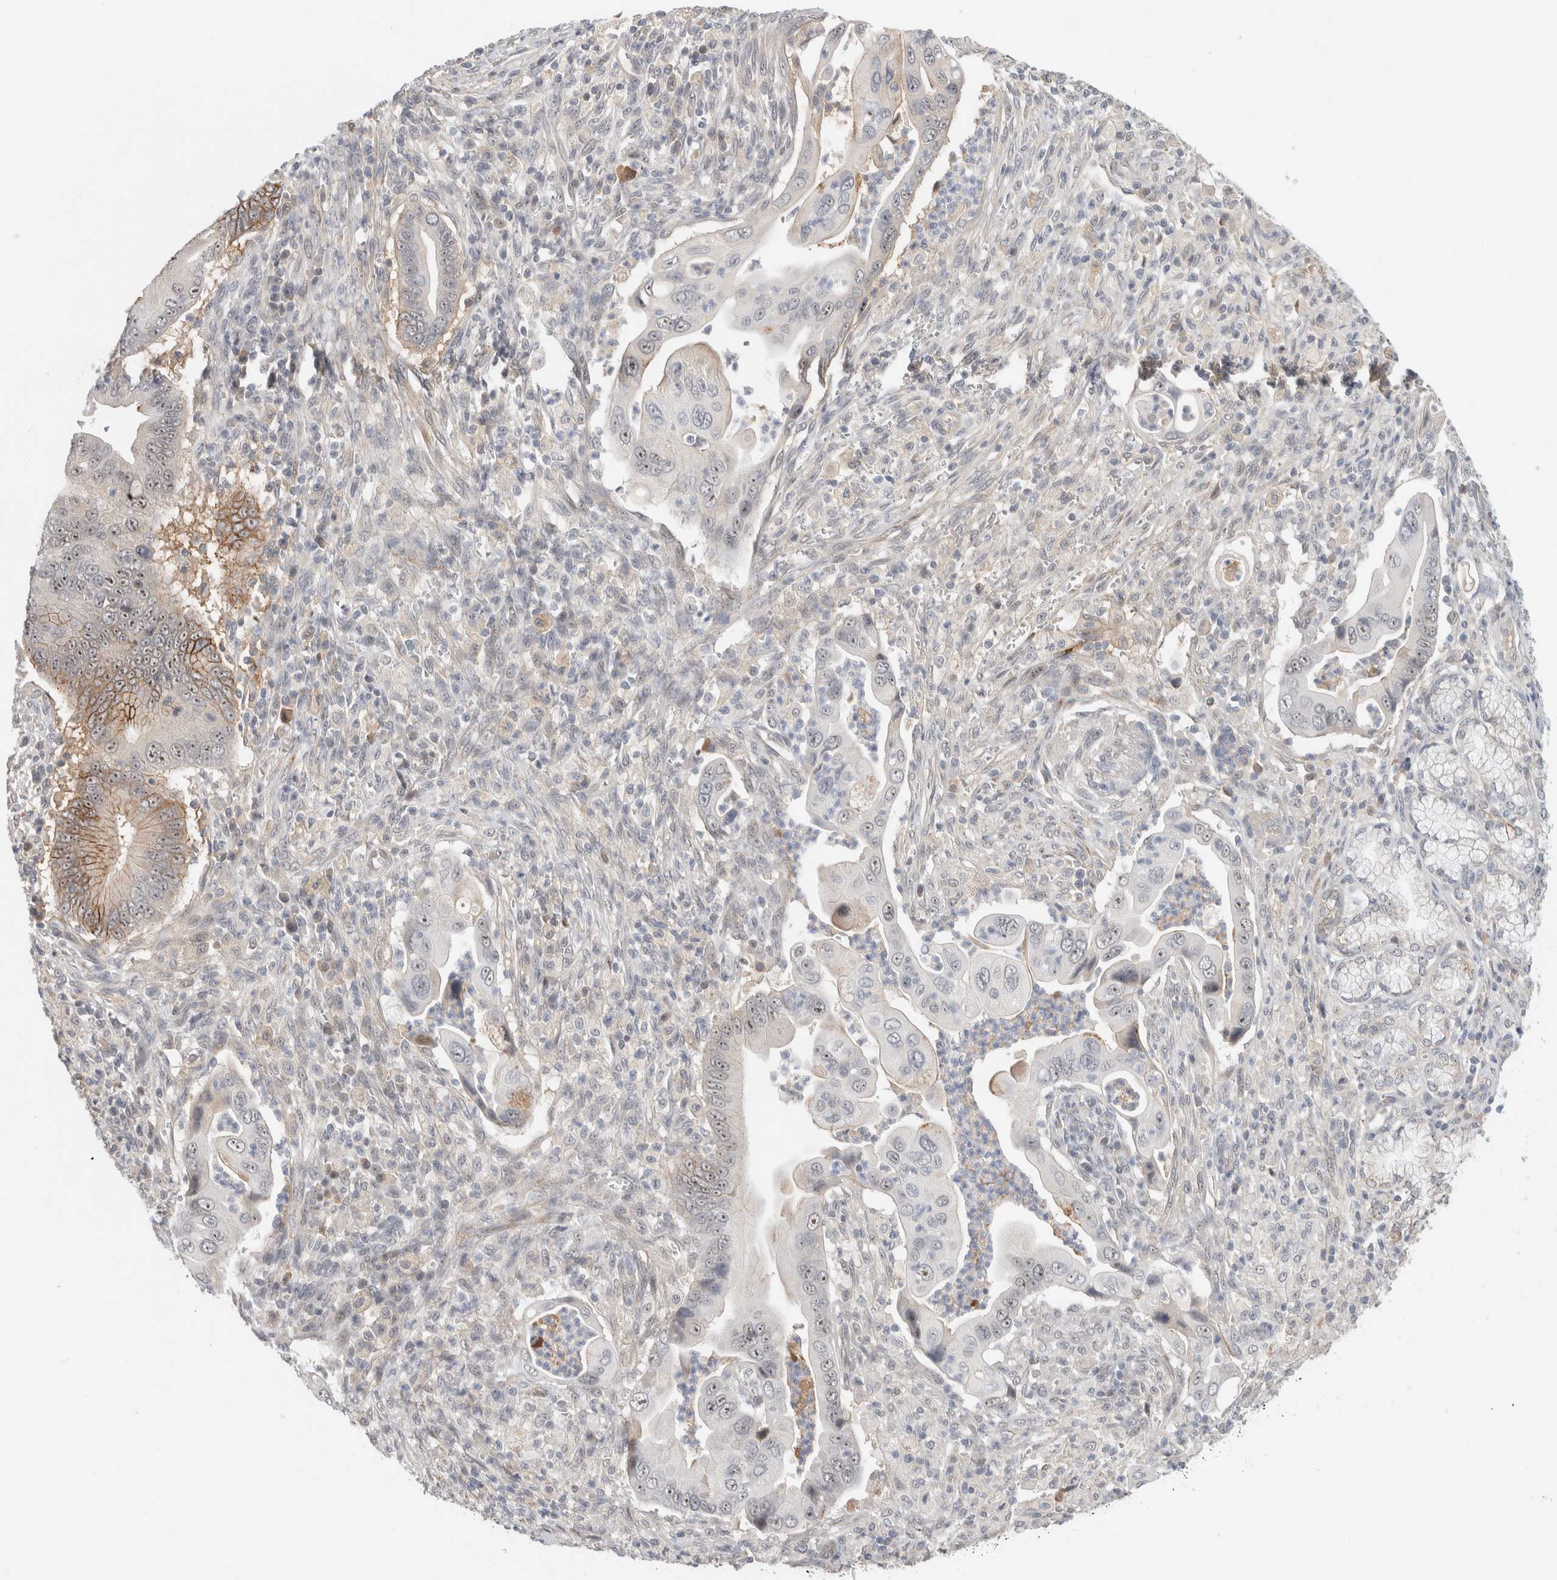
{"staining": {"intensity": "moderate", "quantity": "25%-75%", "location": "cytoplasmic/membranous,nuclear"}, "tissue": "pancreatic cancer", "cell_type": "Tumor cells", "image_type": "cancer", "snomed": [{"axis": "morphology", "description": "Adenocarcinoma, NOS"}, {"axis": "topography", "description": "Pancreas"}], "caption": "The image shows a brown stain indicating the presence of a protein in the cytoplasmic/membranous and nuclear of tumor cells in adenocarcinoma (pancreatic).", "gene": "HCN3", "patient": {"sex": "male", "age": 78}}